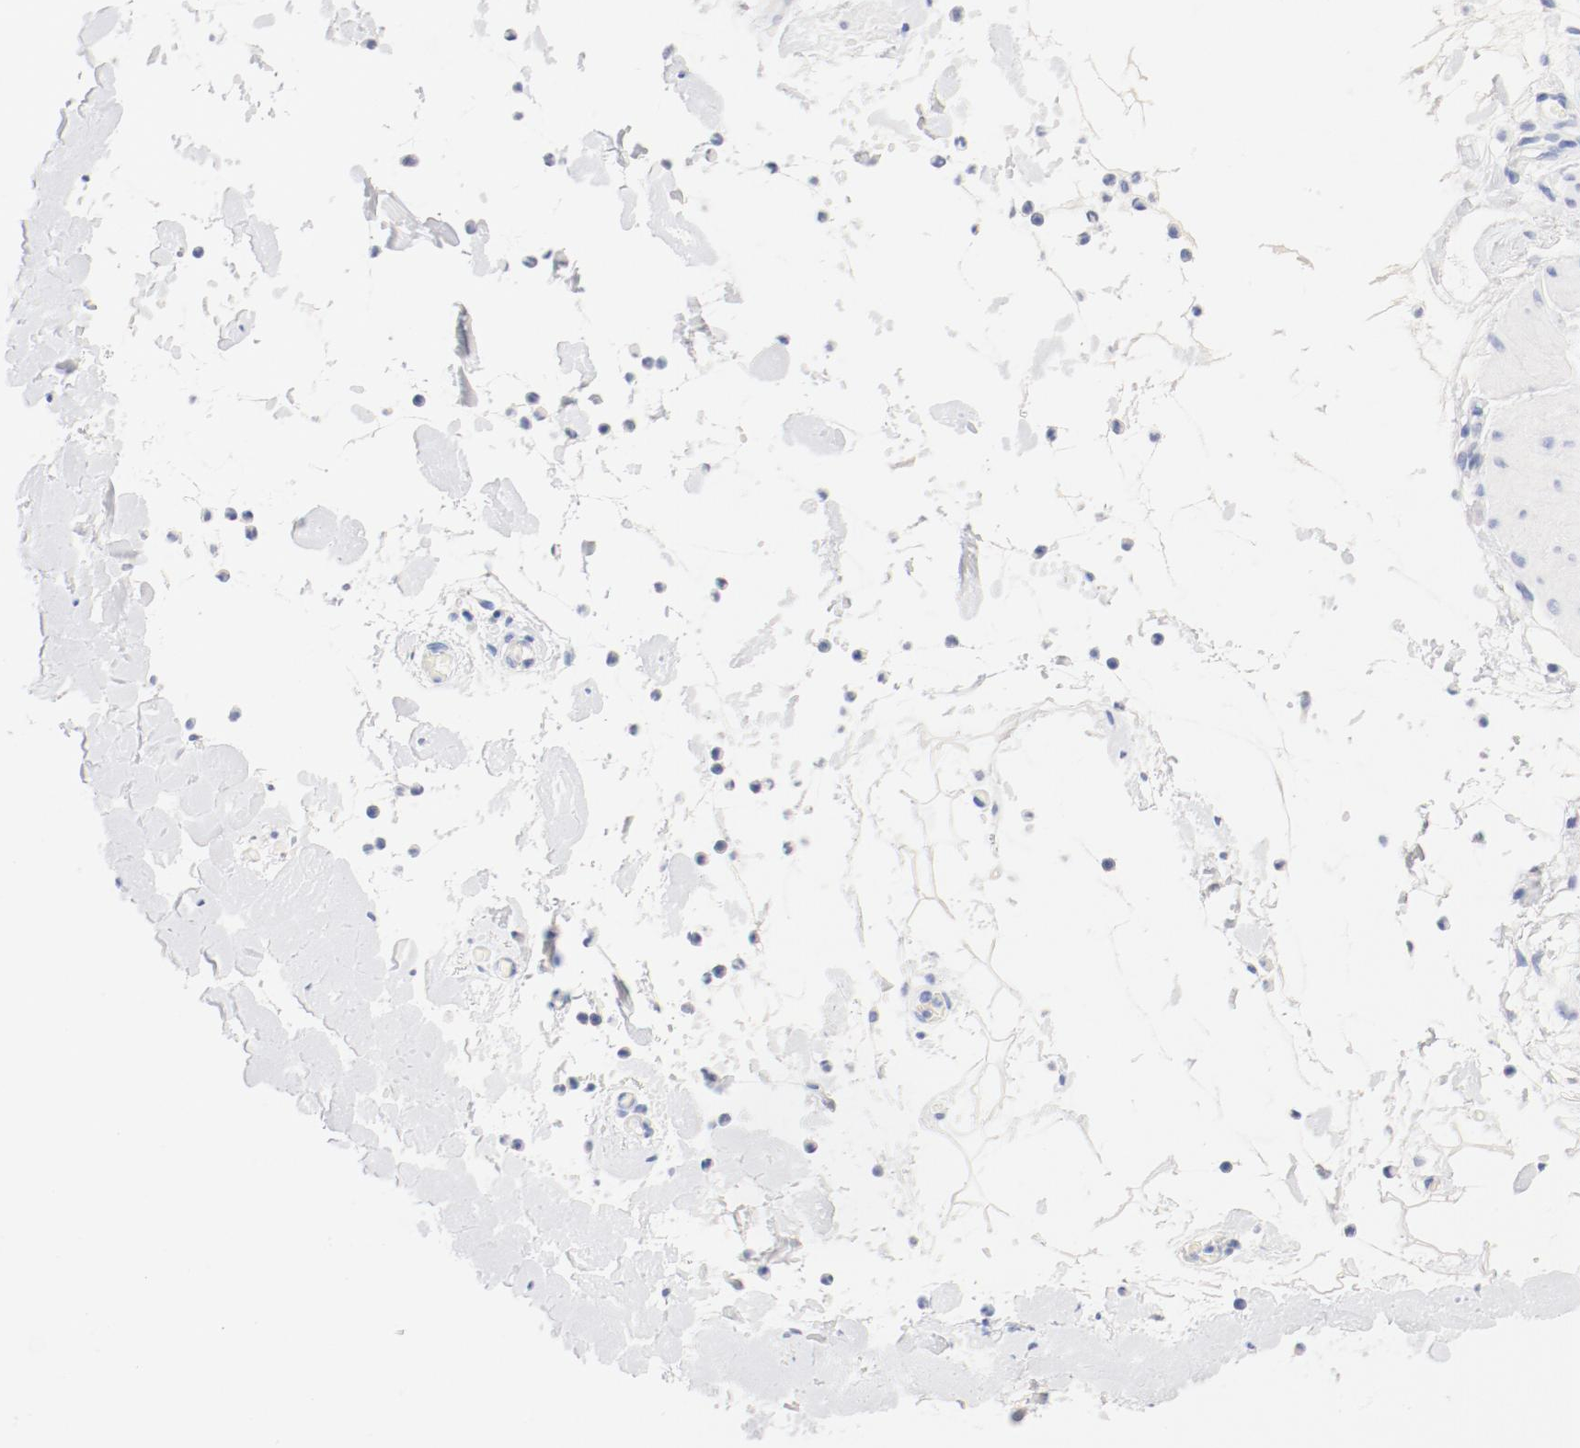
{"staining": {"intensity": "negative", "quantity": "none", "location": "none"}, "tissue": "smooth muscle", "cell_type": "Smooth muscle cells", "image_type": "normal", "snomed": [{"axis": "morphology", "description": "Normal tissue, NOS"}, {"axis": "topography", "description": "Smooth muscle"}, {"axis": "topography", "description": "Colon"}], "caption": "High power microscopy photomicrograph of an immunohistochemistry histopathology image of benign smooth muscle, revealing no significant staining in smooth muscle cells. Brightfield microscopy of immunohistochemistry stained with DAB (brown) and hematoxylin (blue), captured at high magnification.", "gene": "HOMER1", "patient": {"sex": "male", "age": 67}}